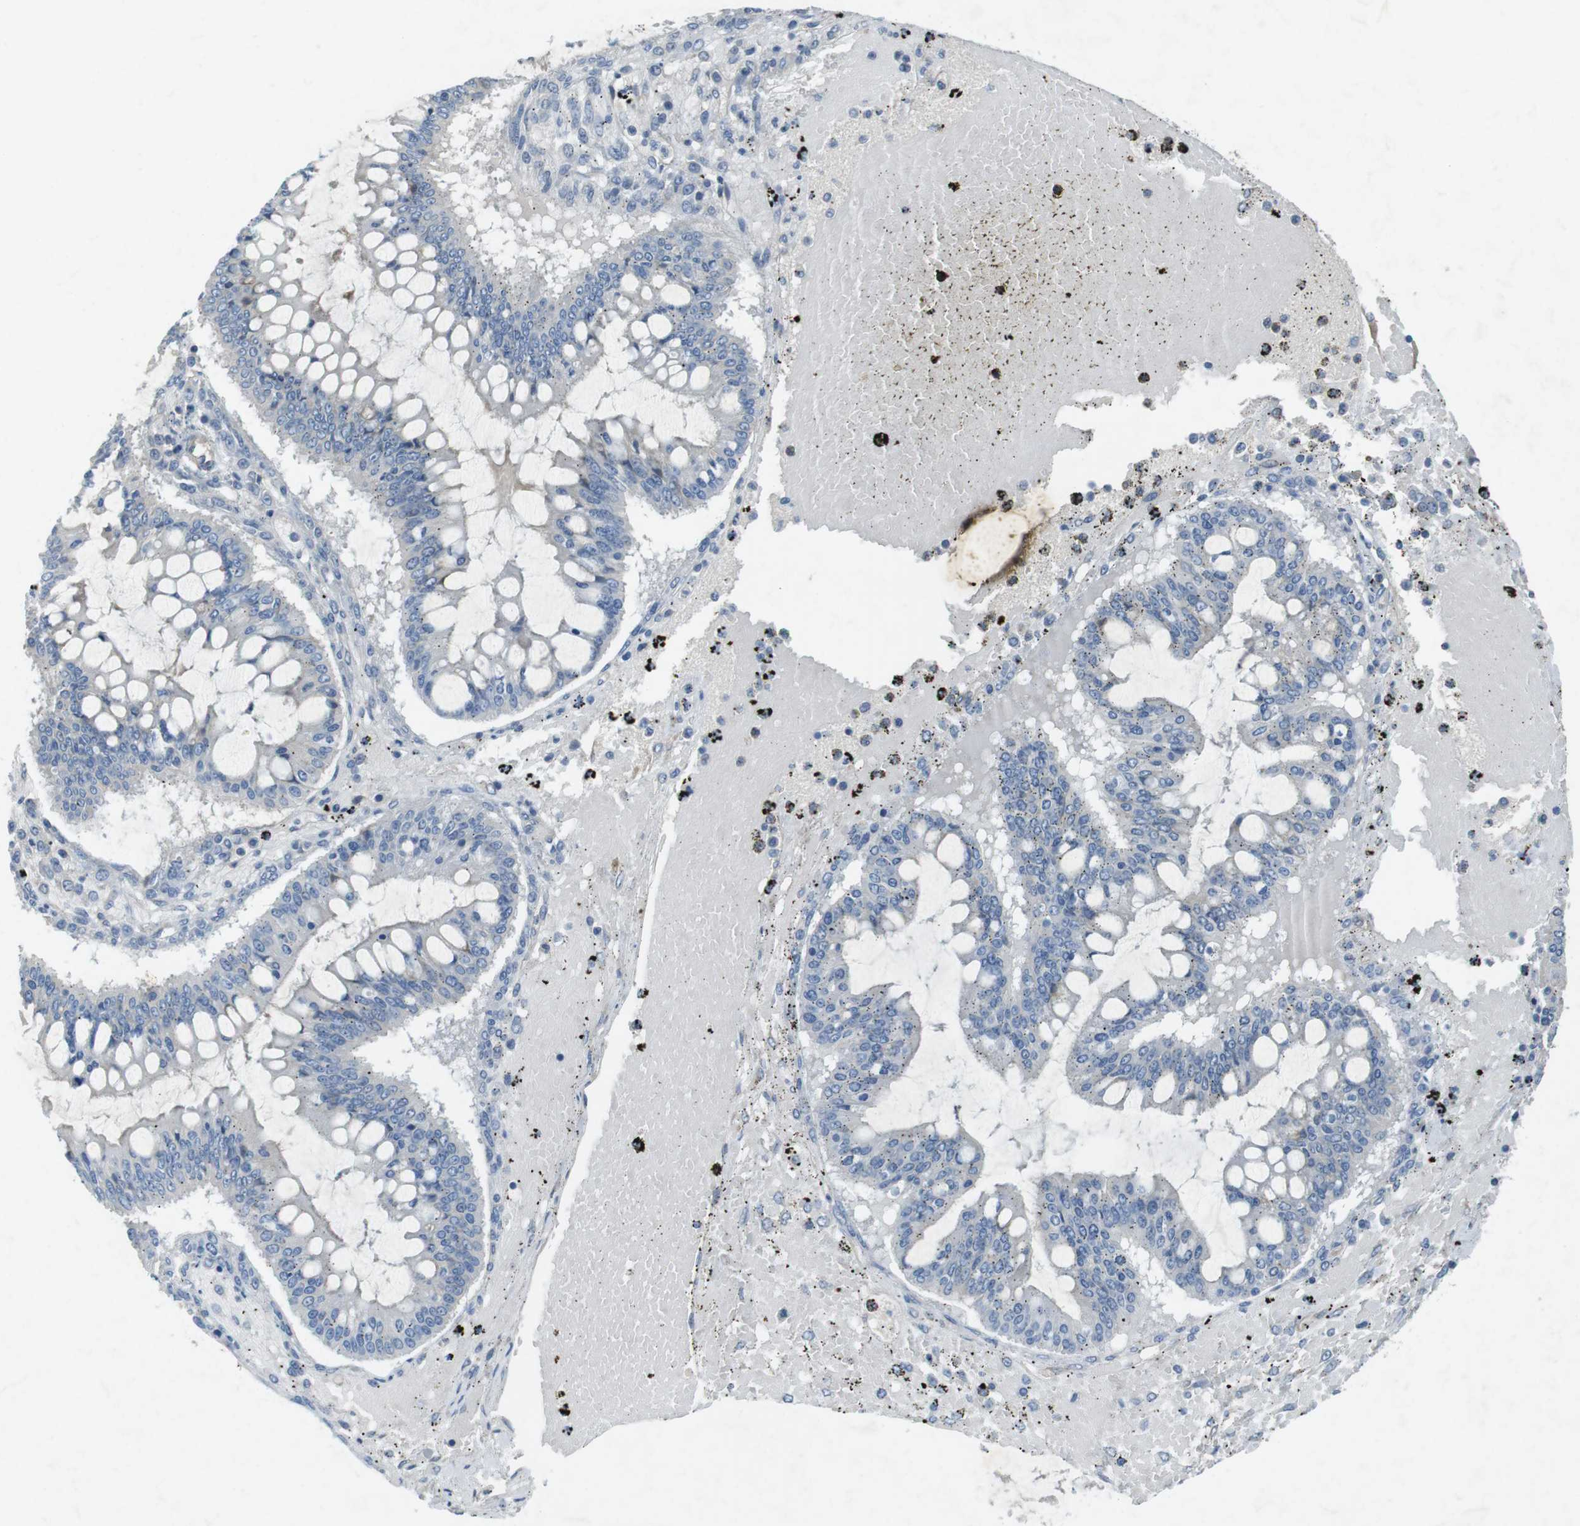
{"staining": {"intensity": "negative", "quantity": "none", "location": "none"}, "tissue": "ovarian cancer", "cell_type": "Tumor cells", "image_type": "cancer", "snomed": [{"axis": "morphology", "description": "Cystadenocarcinoma, mucinous, NOS"}, {"axis": "topography", "description": "Ovary"}], "caption": "Protein analysis of mucinous cystadenocarcinoma (ovarian) shows no significant expression in tumor cells.", "gene": "FLCN", "patient": {"sex": "female", "age": 73}}